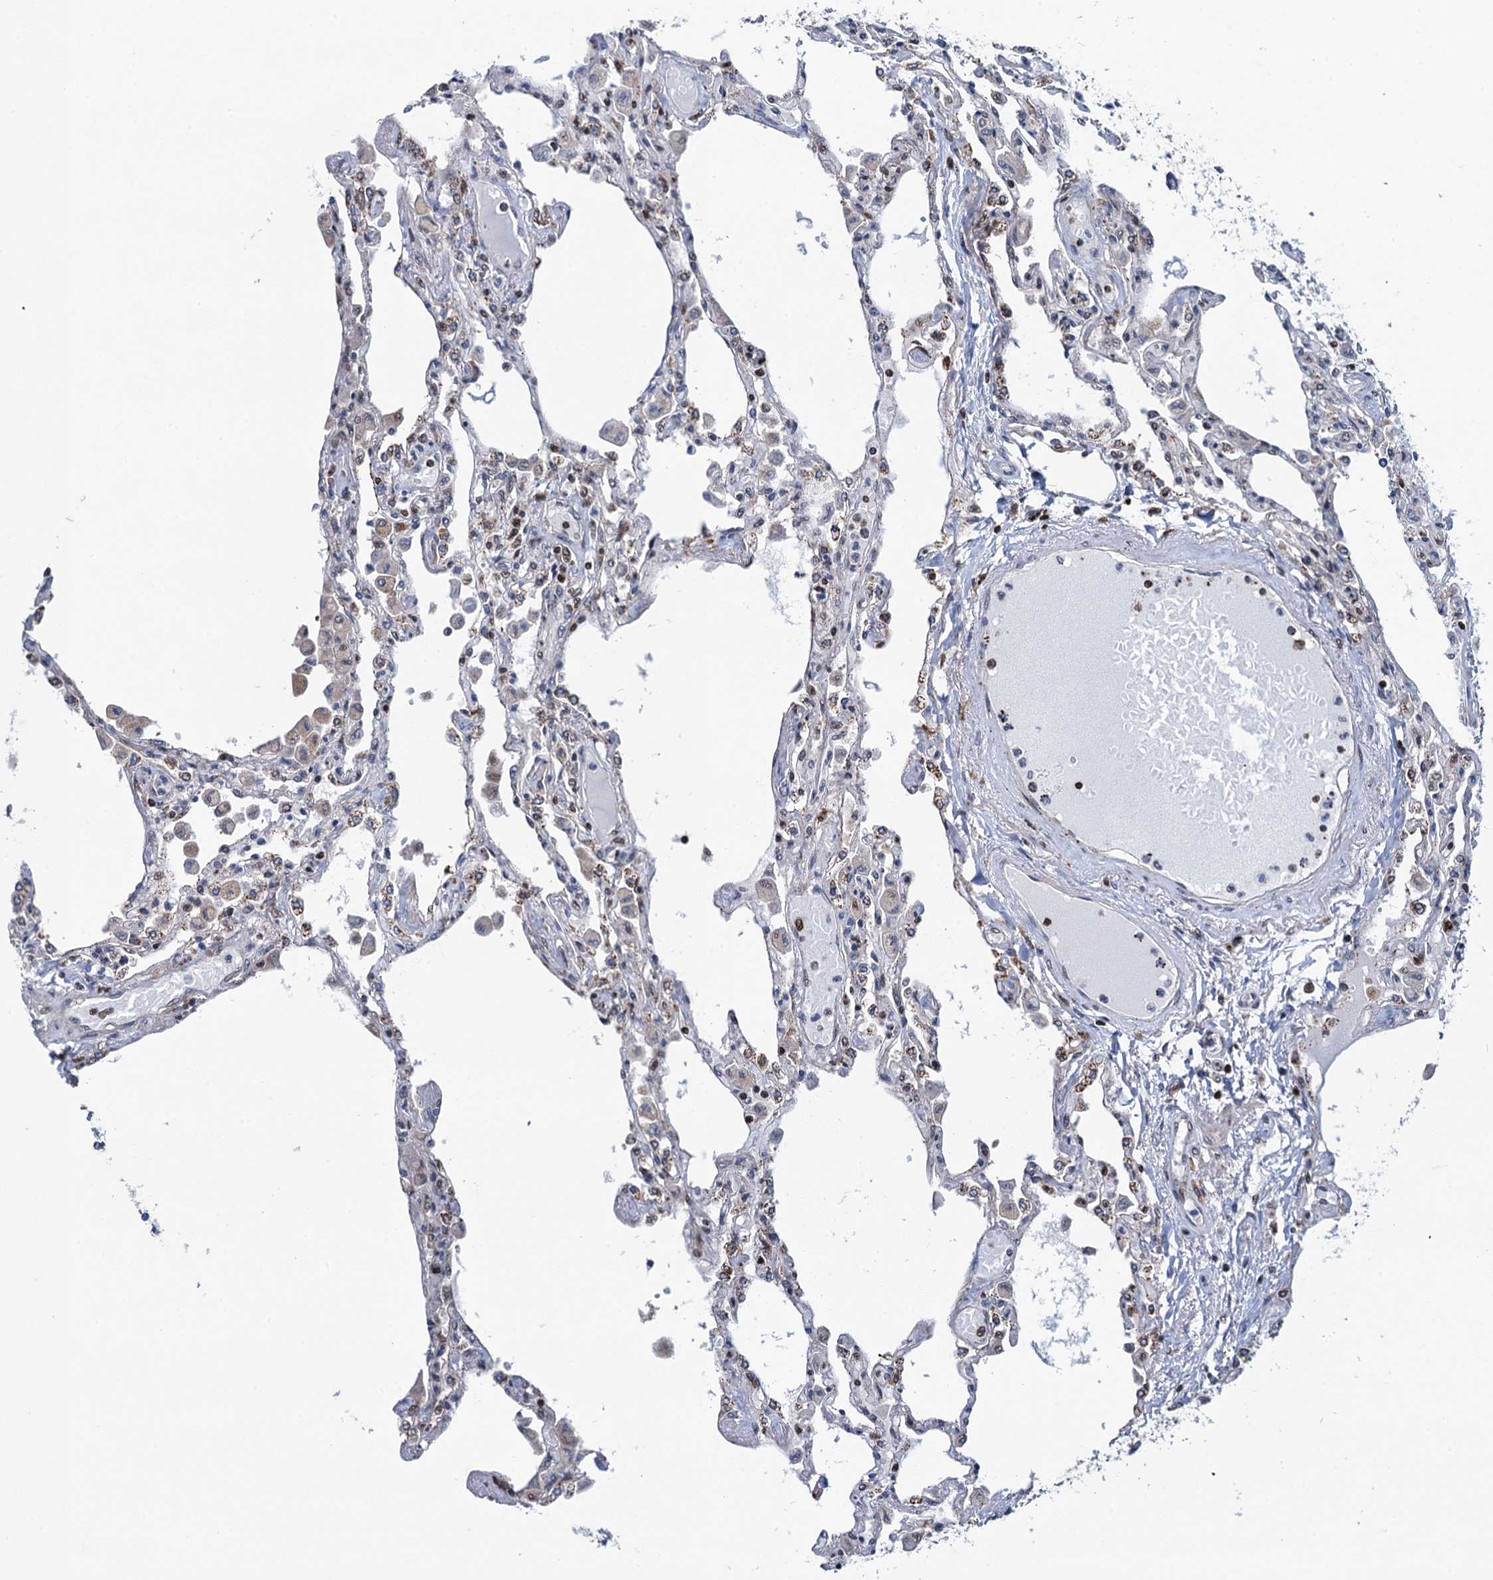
{"staining": {"intensity": "moderate", "quantity": "<25%", "location": "cytoplasmic/membranous"}, "tissue": "lung", "cell_type": "Alveolar cells", "image_type": "normal", "snomed": [{"axis": "morphology", "description": "Normal tissue, NOS"}, {"axis": "topography", "description": "Bronchus"}, {"axis": "topography", "description": "Lung"}], "caption": "DAB immunohistochemical staining of benign human lung demonstrates moderate cytoplasmic/membranous protein staining in about <25% of alveolar cells.", "gene": "CCDC102A", "patient": {"sex": "female", "age": 49}}